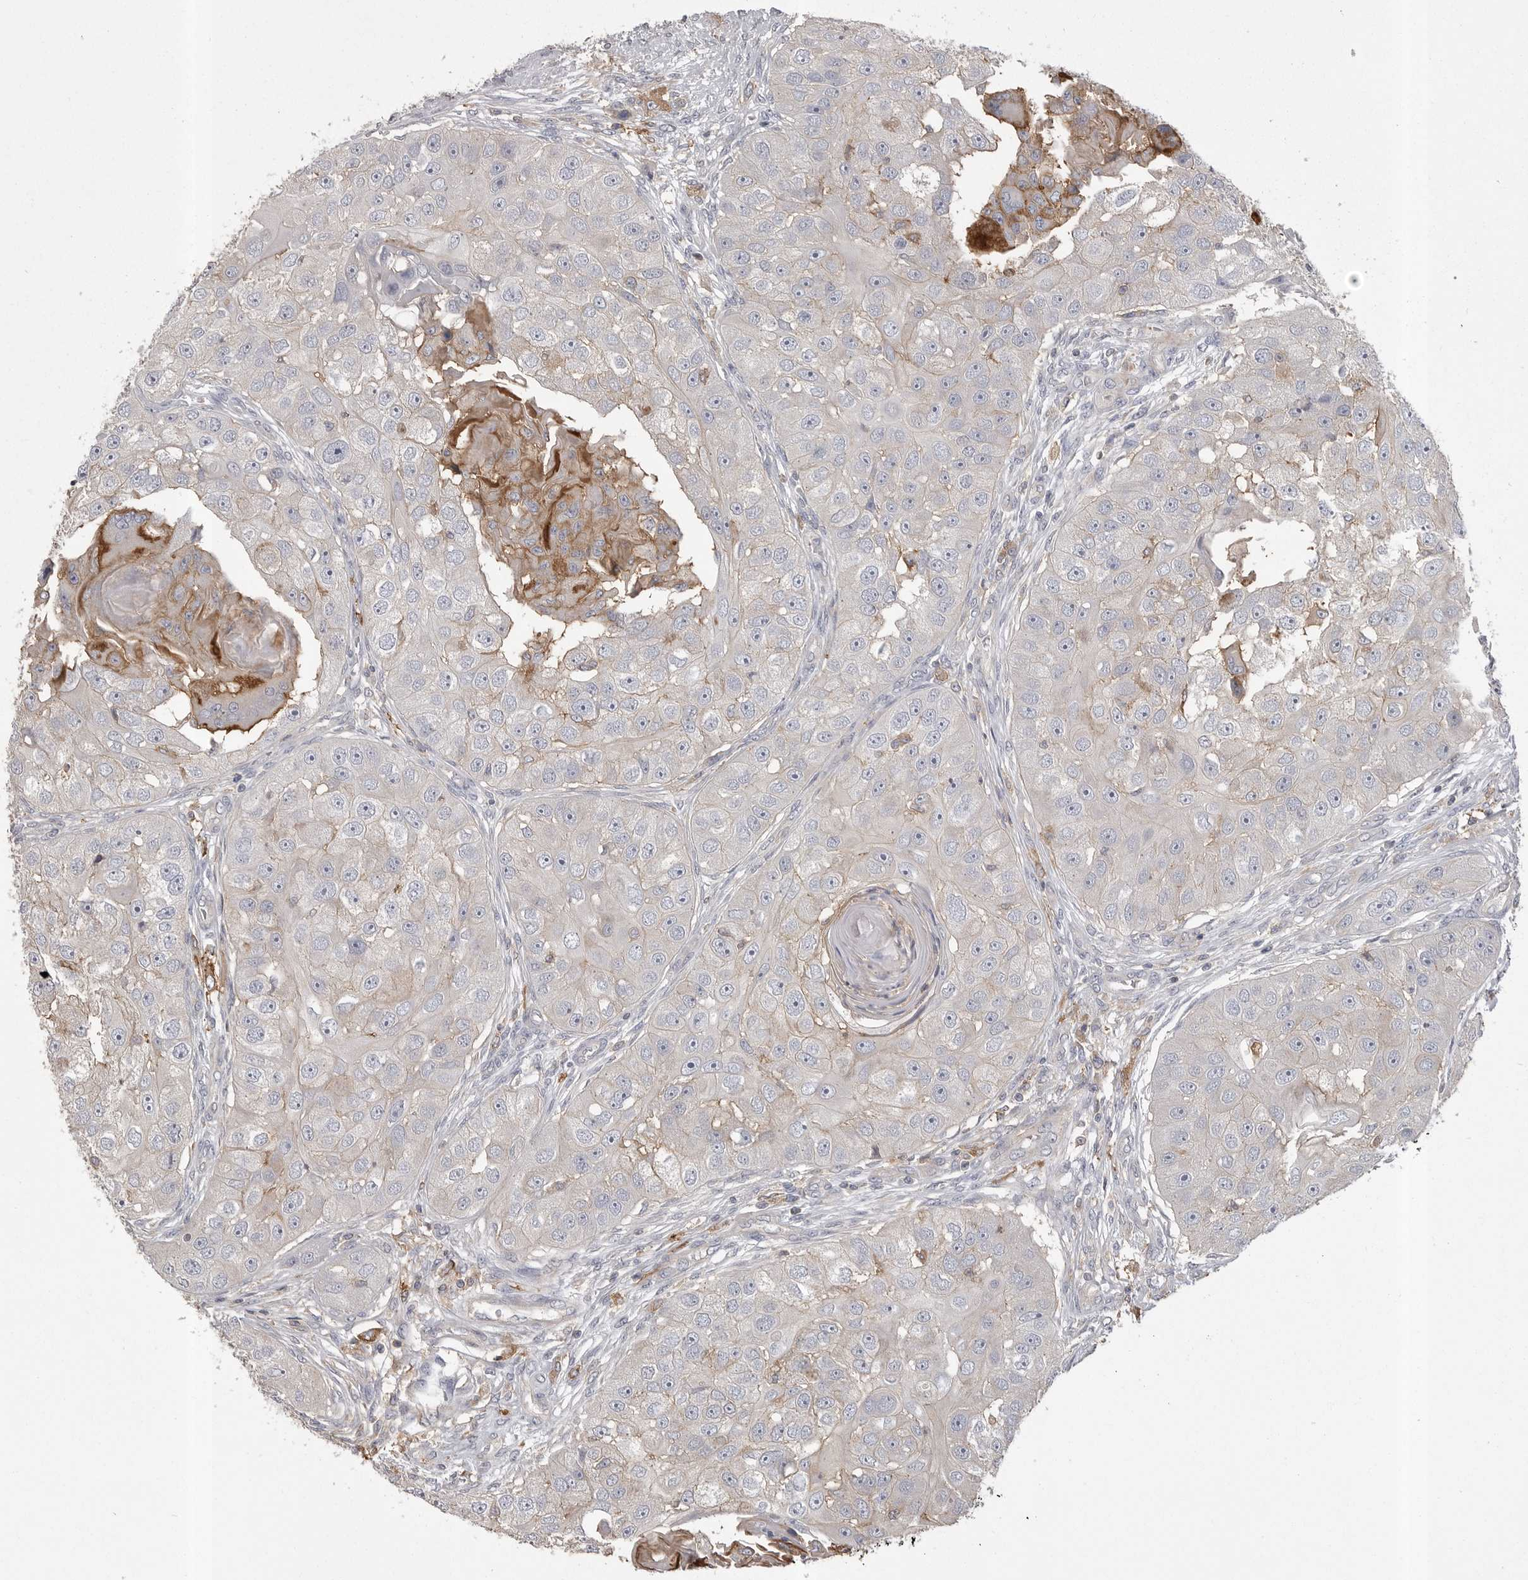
{"staining": {"intensity": "moderate", "quantity": "<25%", "location": "cytoplasmic/membranous"}, "tissue": "head and neck cancer", "cell_type": "Tumor cells", "image_type": "cancer", "snomed": [{"axis": "morphology", "description": "Normal tissue, NOS"}, {"axis": "morphology", "description": "Squamous cell carcinoma, NOS"}, {"axis": "topography", "description": "Skeletal muscle"}, {"axis": "topography", "description": "Head-Neck"}], "caption": "There is low levels of moderate cytoplasmic/membranous positivity in tumor cells of head and neck squamous cell carcinoma, as demonstrated by immunohistochemical staining (brown color).", "gene": "CMTM6", "patient": {"sex": "male", "age": 51}}